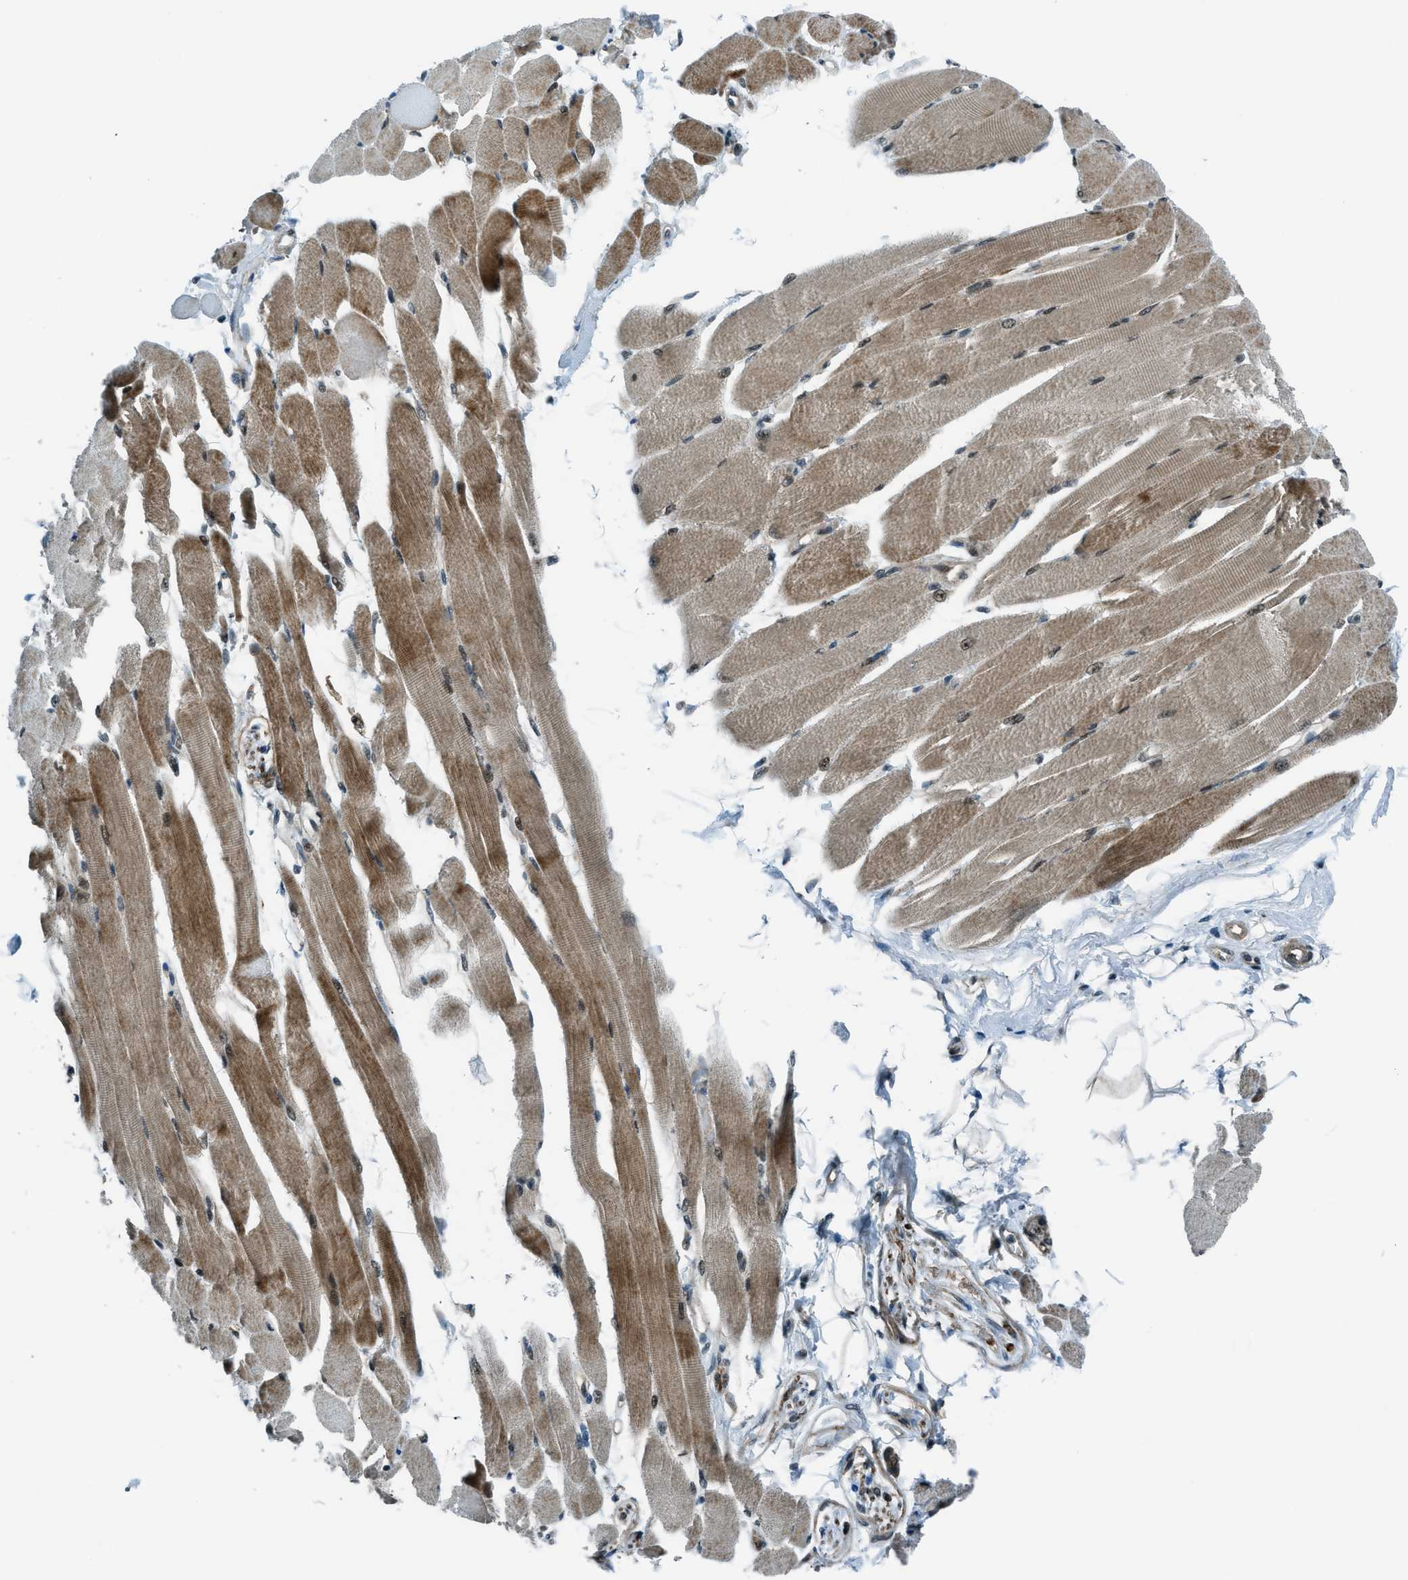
{"staining": {"intensity": "moderate", "quantity": ">75%", "location": "cytoplasmic/membranous"}, "tissue": "skeletal muscle", "cell_type": "Myocytes", "image_type": "normal", "snomed": [{"axis": "morphology", "description": "Normal tissue, NOS"}, {"axis": "topography", "description": "Skeletal muscle"}, {"axis": "topography", "description": "Peripheral nerve tissue"}], "caption": "IHC (DAB) staining of normal human skeletal muscle displays moderate cytoplasmic/membranous protein expression in about >75% of myocytes. Nuclei are stained in blue.", "gene": "NPEPL1", "patient": {"sex": "female", "age": 84}}